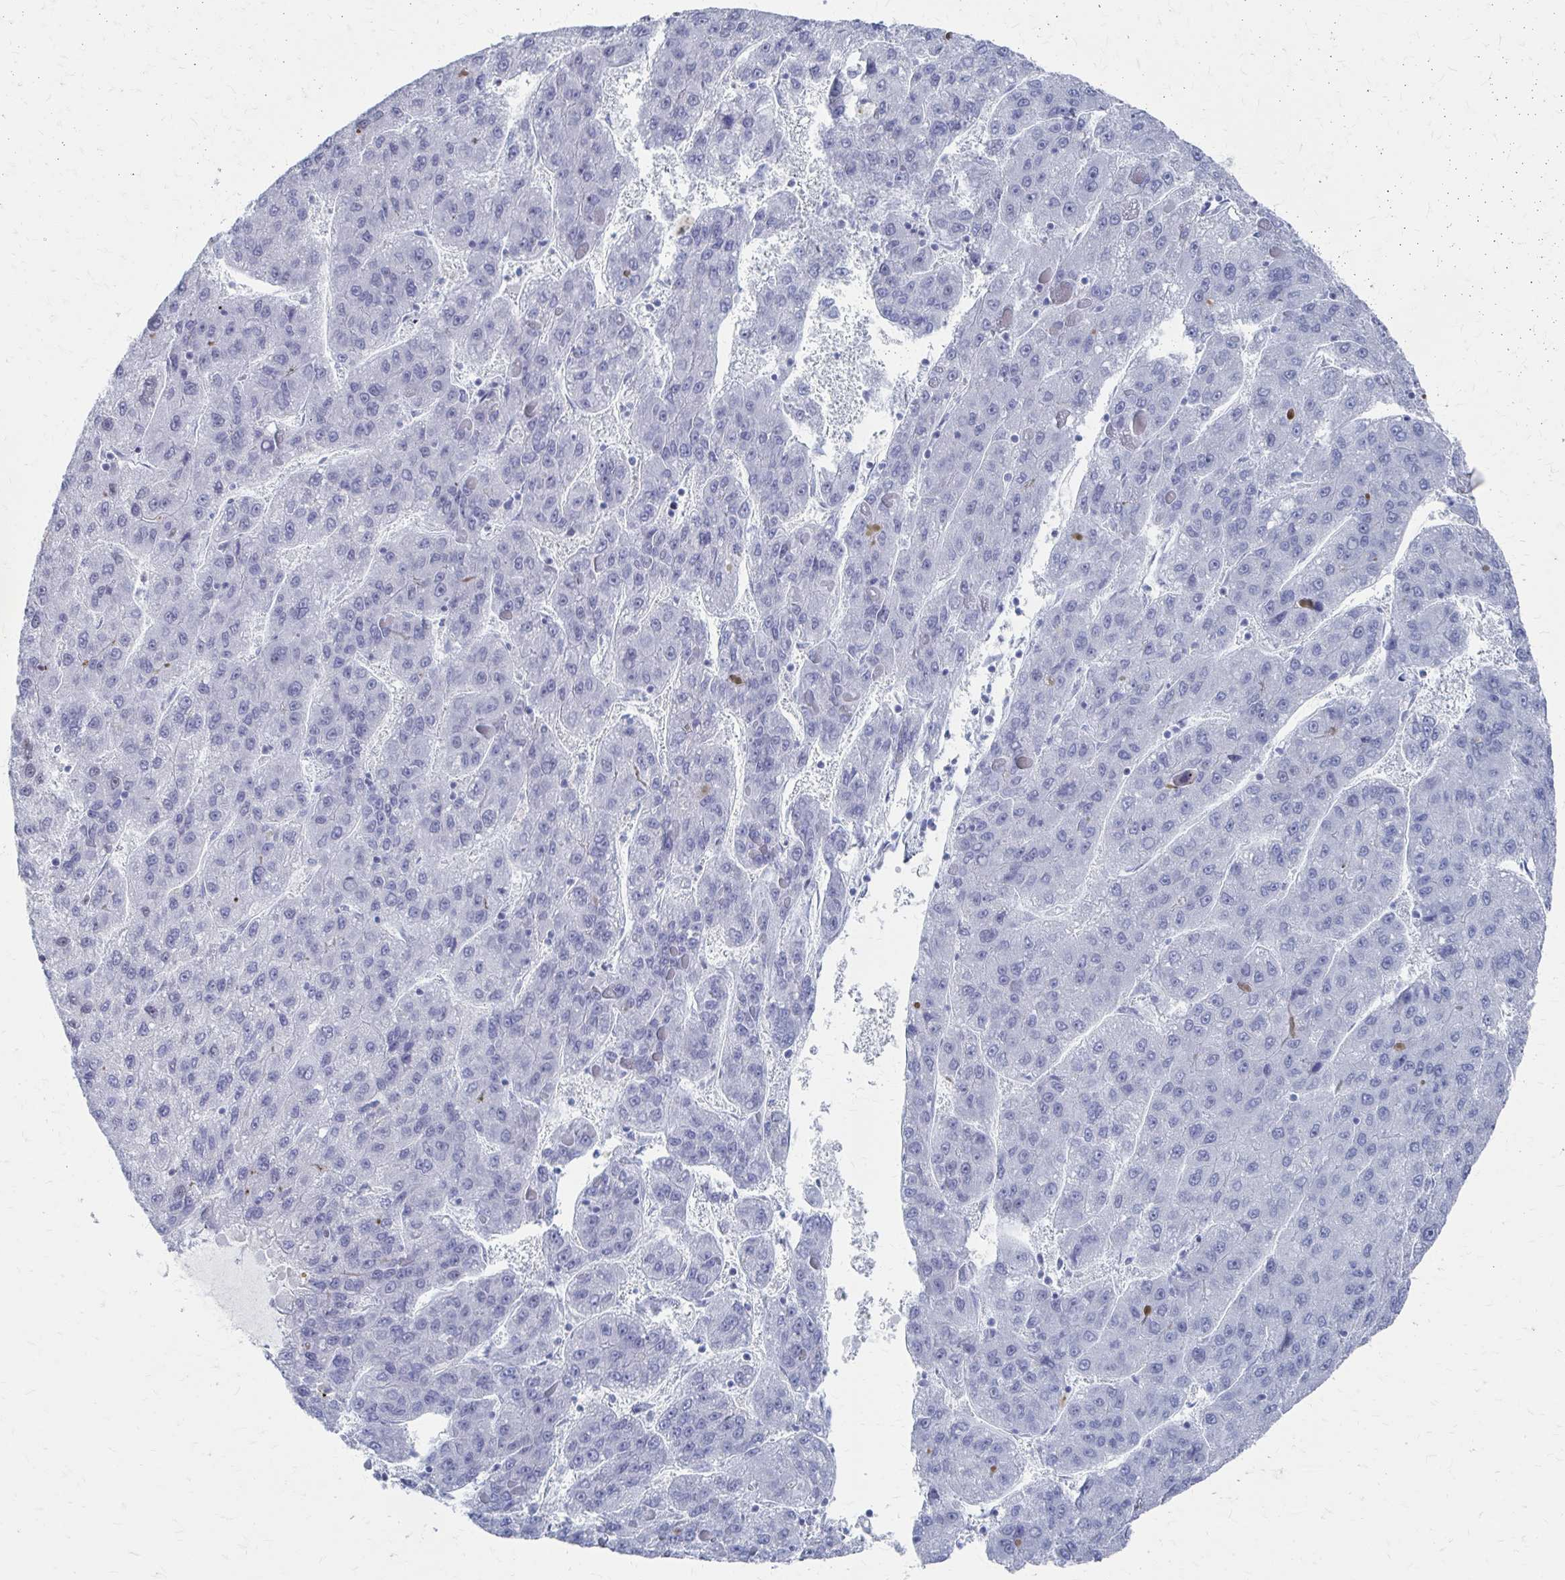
{"staining": {"intensity": "negative", "quantity": "none", "location": "none"}, "tissue": "liver cancer", "cell_type": "Tumor cells", "image_type": "cancer", "snomed": [{"axis": "morphology", "description": "Carcinoma, Hepatocellular, NOS"}, {"axis": "topography", "description": "Liver"}], "caption": "The photomicrograph reveals no staining of tumor cells in liver cancer (hepatocellular carcinoma).", "gene": "CDIN1", "patient": {"sex": "female", "age": 82}}